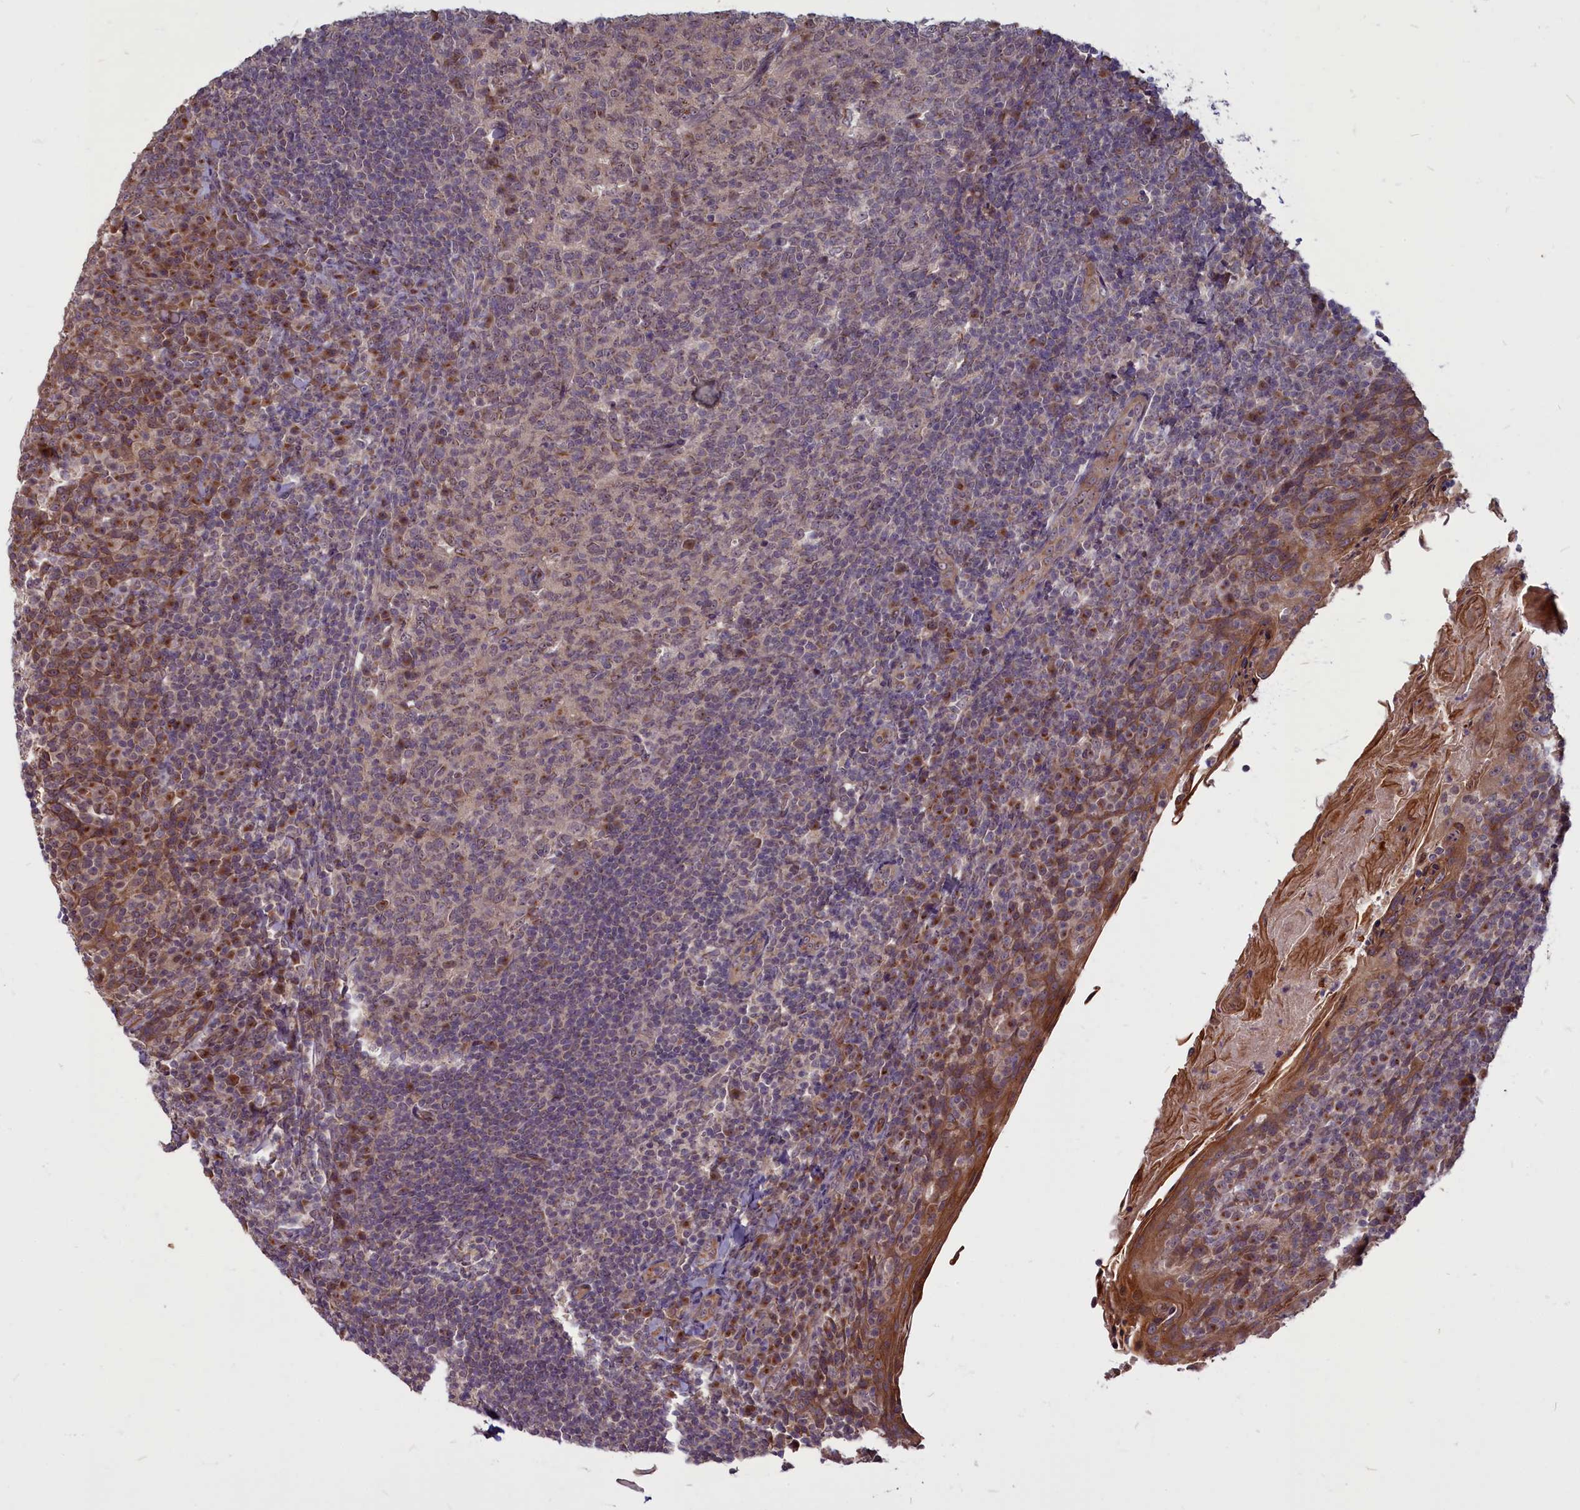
{"staining": {"intensity": "moderate", "quantity": "<25%", "location": "cytoplasmic/membranous"}, "tissue": "tonsil", "cell_type": "Germinal center cells", "image_type": "normal", "snomed": [{"axis": "morphology", "description": "Normal tissue, NOS"}, {"axis": "topography", "description": "Tonsil"}], "caption": "Immunohistochemical staining of normal tonsil displays low levels of moderate cytoplasmic/membranous positivity in approximately <25% of germinal center cells. Nuclei are stained in blue.", "gene": "ENSG00000274944", "patient": {"sex": "female", "age": 10}}